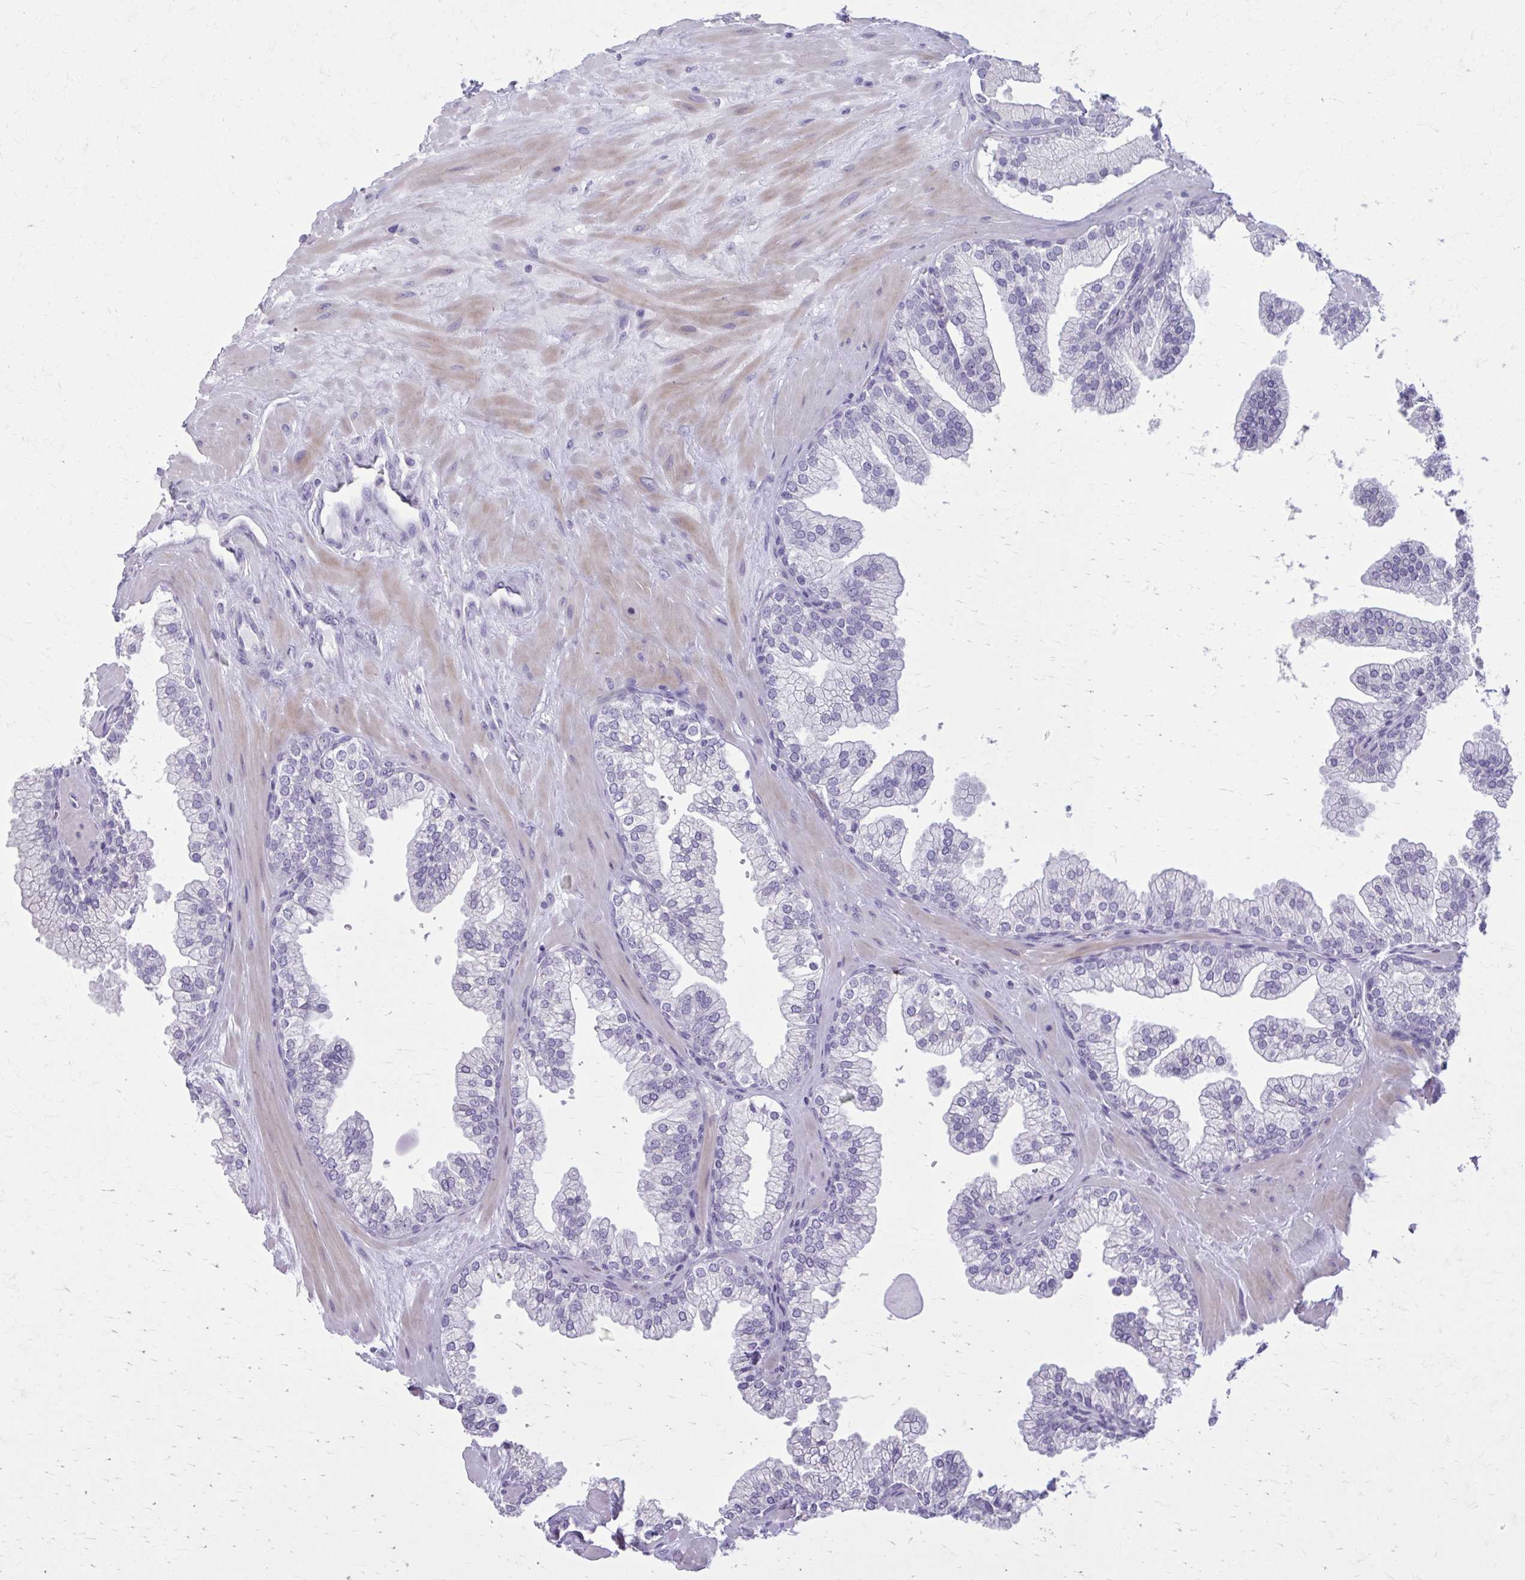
{"staining": {"intensity": "negative", "quantity": "none", "location": "none"}, "tissue": "prostate", "cell_type": "Glandular cells", "image_type": "normal", "snomed": [{"axis": "morphology", "description": "Normal tissue, NOS"}, {"axis": "topography", "description": "Prostate"}, {"axis": "topography", "description": "Peripheral nerve tissue"}], "caption": "An immunohistochemistry photomicrograph of benign prostate is shown. There is no staining in glandular cells of prostate.", "gene": "OR4B1", "patient": {"sex": "male", "age": 61}}